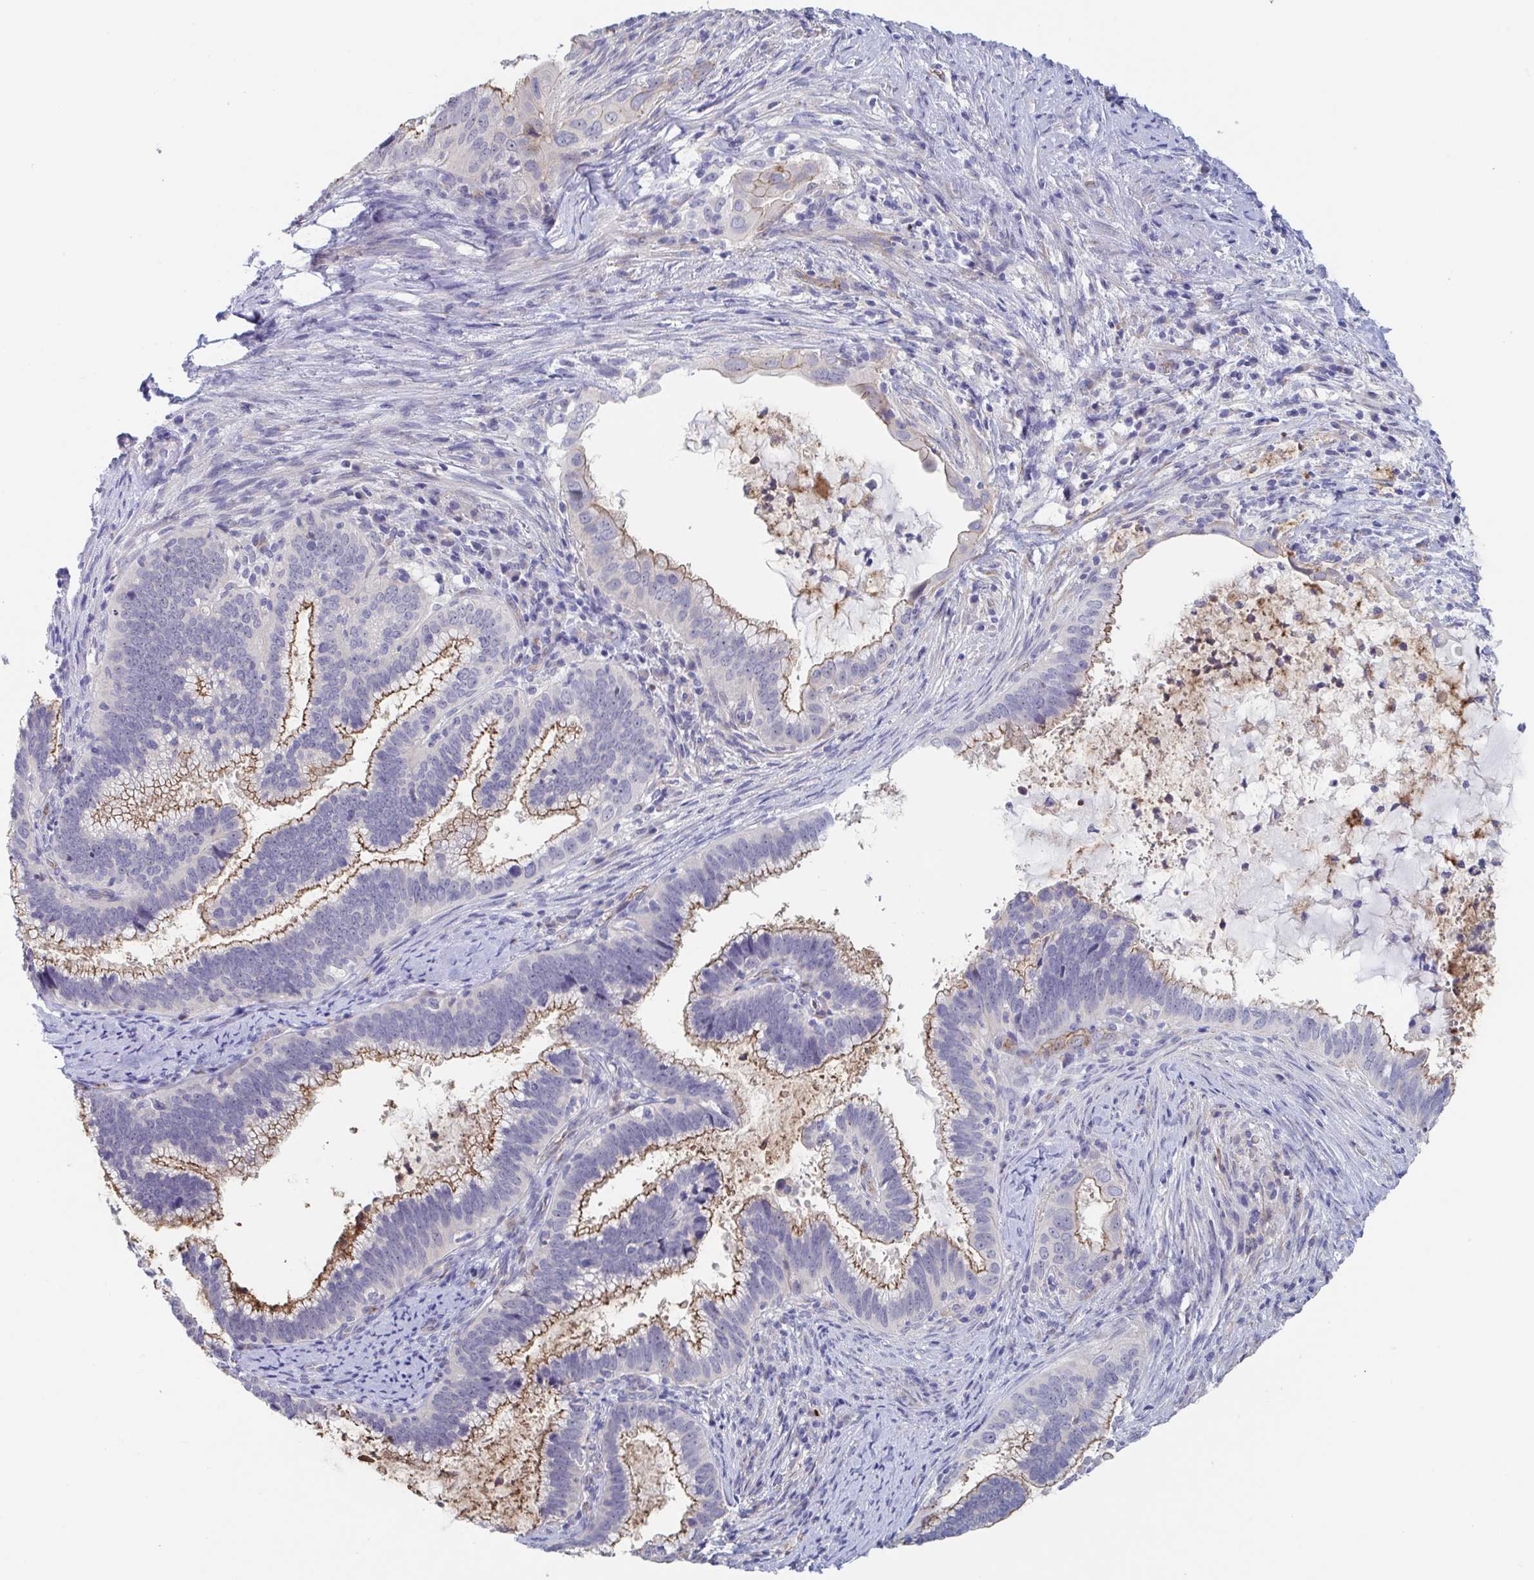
{"staining": {"intensity": "moderate", "quantity": ">75%", "location": "cytoplasmic/membranous"}, "tissue": "cervical cancer", "cell_type": "Tumor cells", "image_type": "cancer", "snomed": [{"axis": "morphology", "description": "Adenocarcinoma, NOS"}, {"axis": "topography", "description": "Cervix"}], "caption": "Immunohistochemistry (IHC) (DAB) staining of human adenocarcinoma (cervical) reveals moderate cytoplasmic/membranous protein expression in about >75% of tumor cells.", "gene": "ST14", "patient": {"sex": "female", "age": 56}}